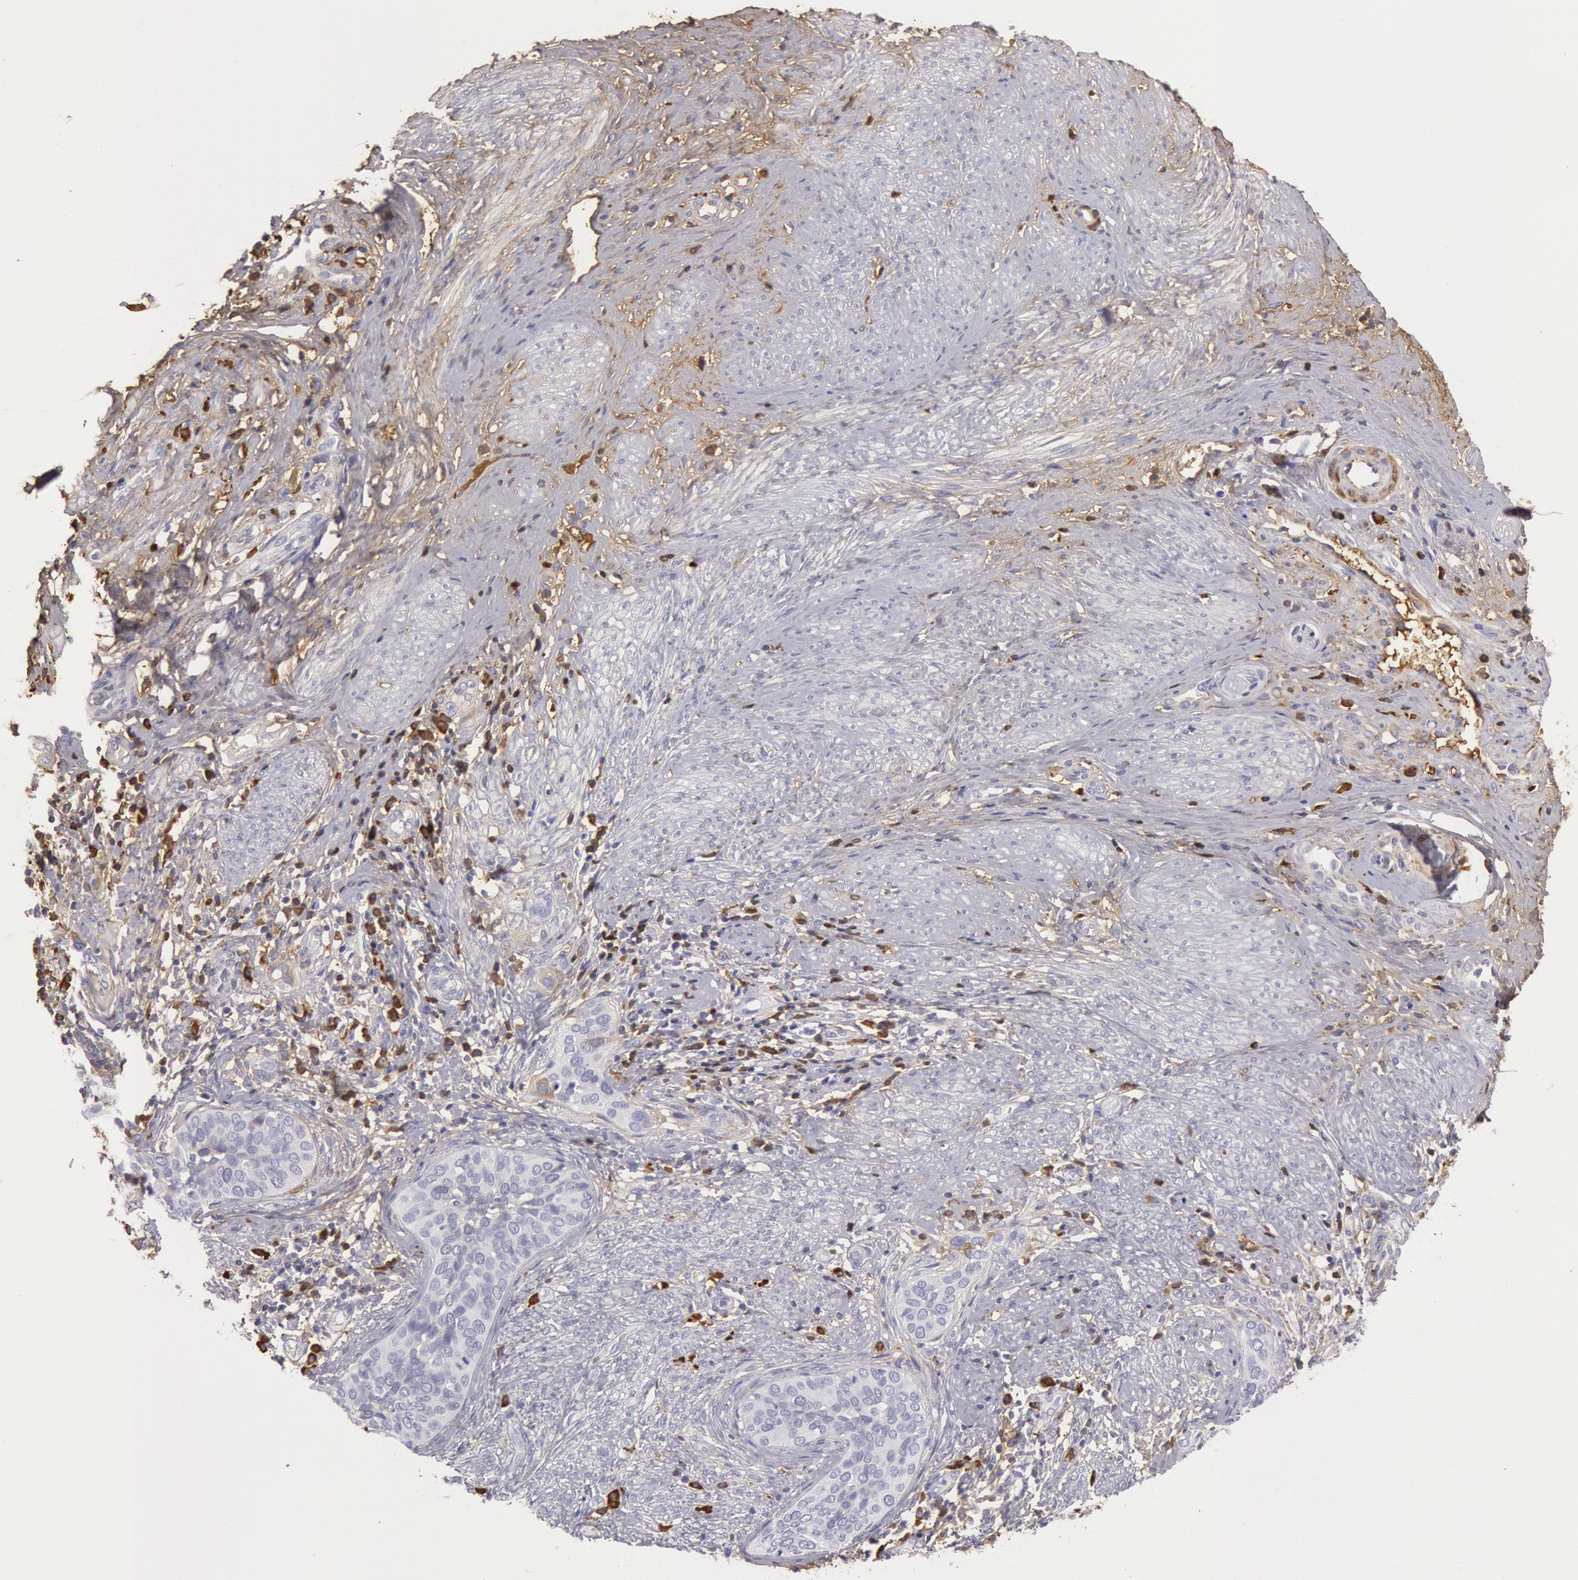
{"staining": {"intensity": "moderate", "quantity": "<25%", "location": "cytoplasmic/membranous"}, "tissue": "cervical cancer", "cell_type": "Tumor cells", "image_type": "cancer", "snomed": [{"axis": "morphology", "description": "Squamous cell carcinoma, NOS"}, {"axis": "topography", "description": "Cervix"}], "caption": "A brown stain labels moderate cytoplasmic/membranous positivity of a protein in human cervical cancer (squamous cell carcinoma) tumor cells. Immunohistochemistry (ihc) stains the protein in brown and the nuclei are stained blue.", "gene": "IGHG1", "patient": {"sex": "female", "age": 31}}